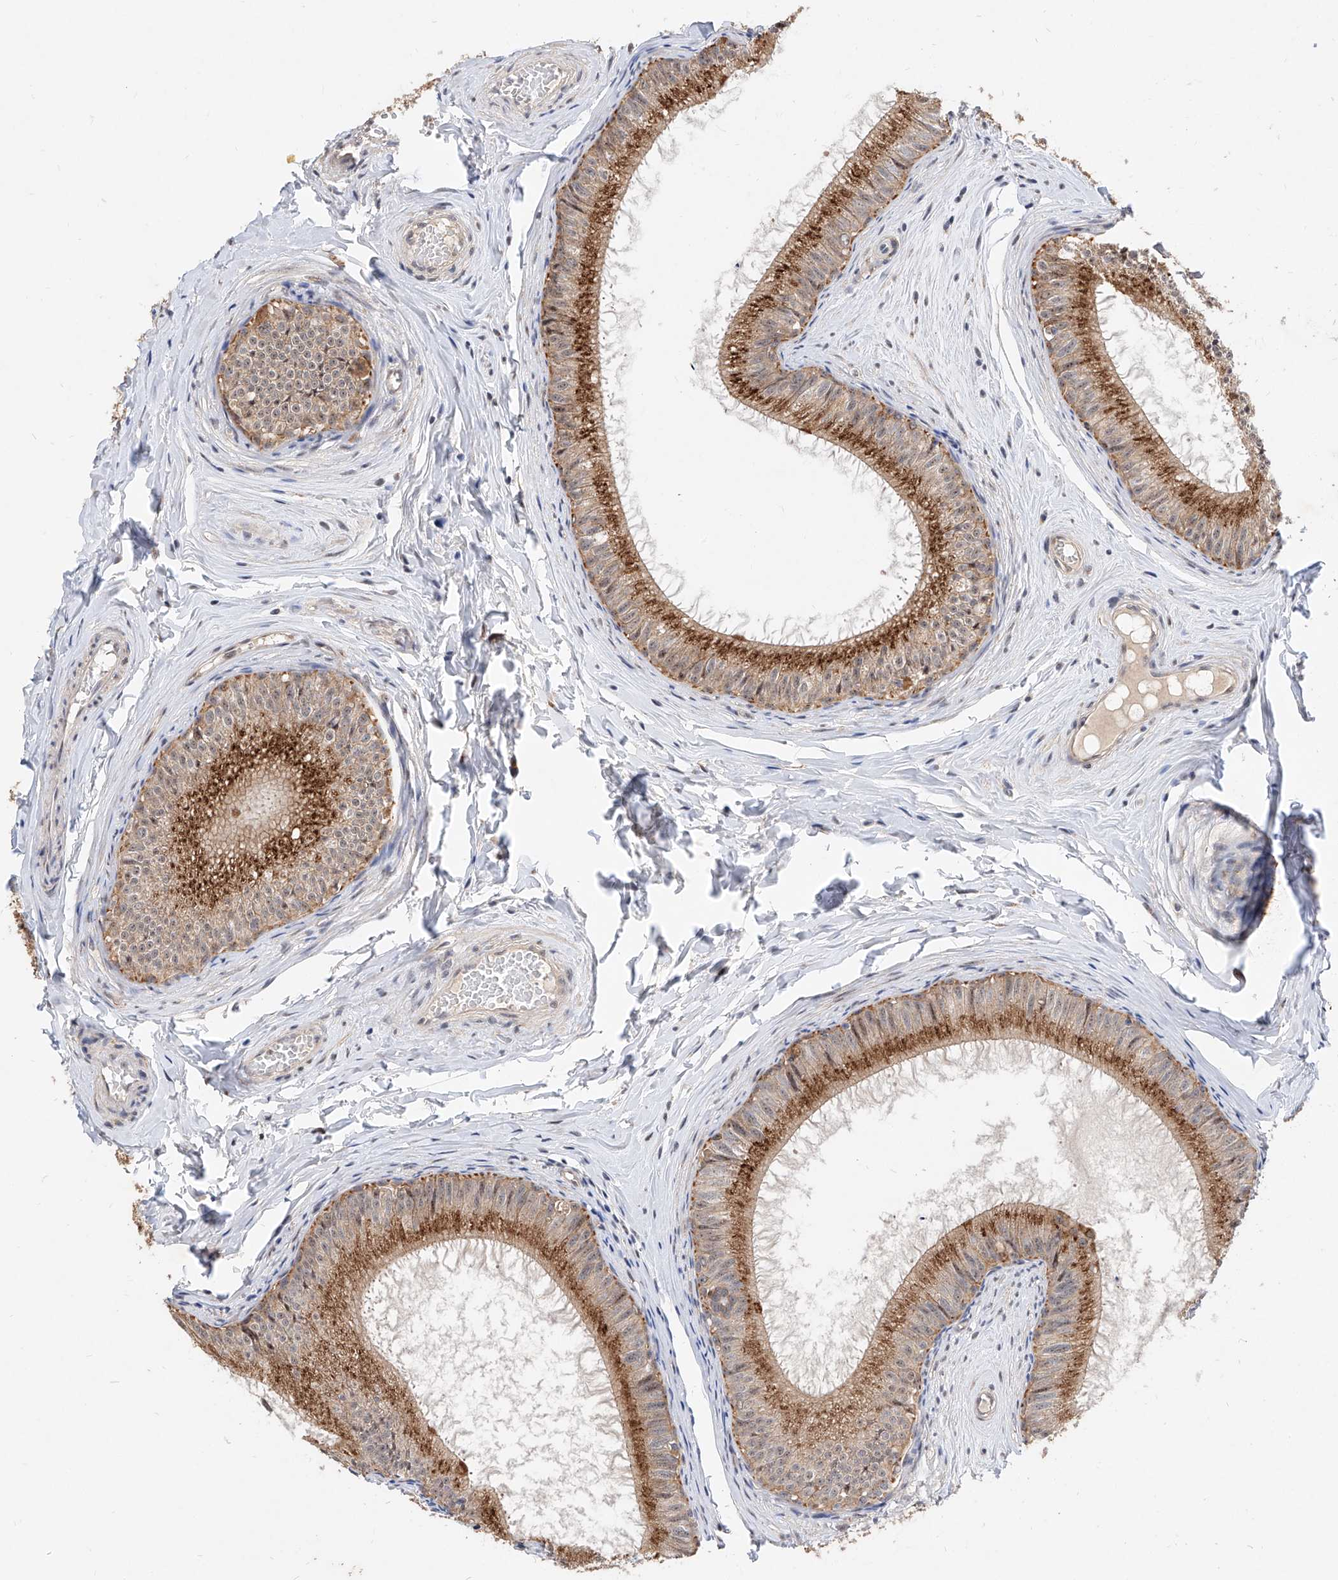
{"staining": {"intensity": "strong", "quantity": ">75%", "location": "cytoplasmic/membranous"}, "tissue": "epididymis", "cell_type": "Glandular cells", "image_type": "normal", "snomed": [{"axis": "morphology", "description": "Normal tissue, NOS"}, {"axis": "topography", "description": "Epididymis"}], "caption": "High-magnification brightfield microscopy of unremarkable epididymis stained with DAB (3,3'-diaminobenzidine) (brown) and counterstained with hematoxylin (blue). glandular cells exhibit strong cytoplasmic/membranous staining is present in approximately>75% of cells. (DAB (3,3'-diaminobenzidine) IHC, brown staining for protein, blue staining for nuclei).", "gene": "MFSD4B", "patient": {"sex": "male", "age": 34}}